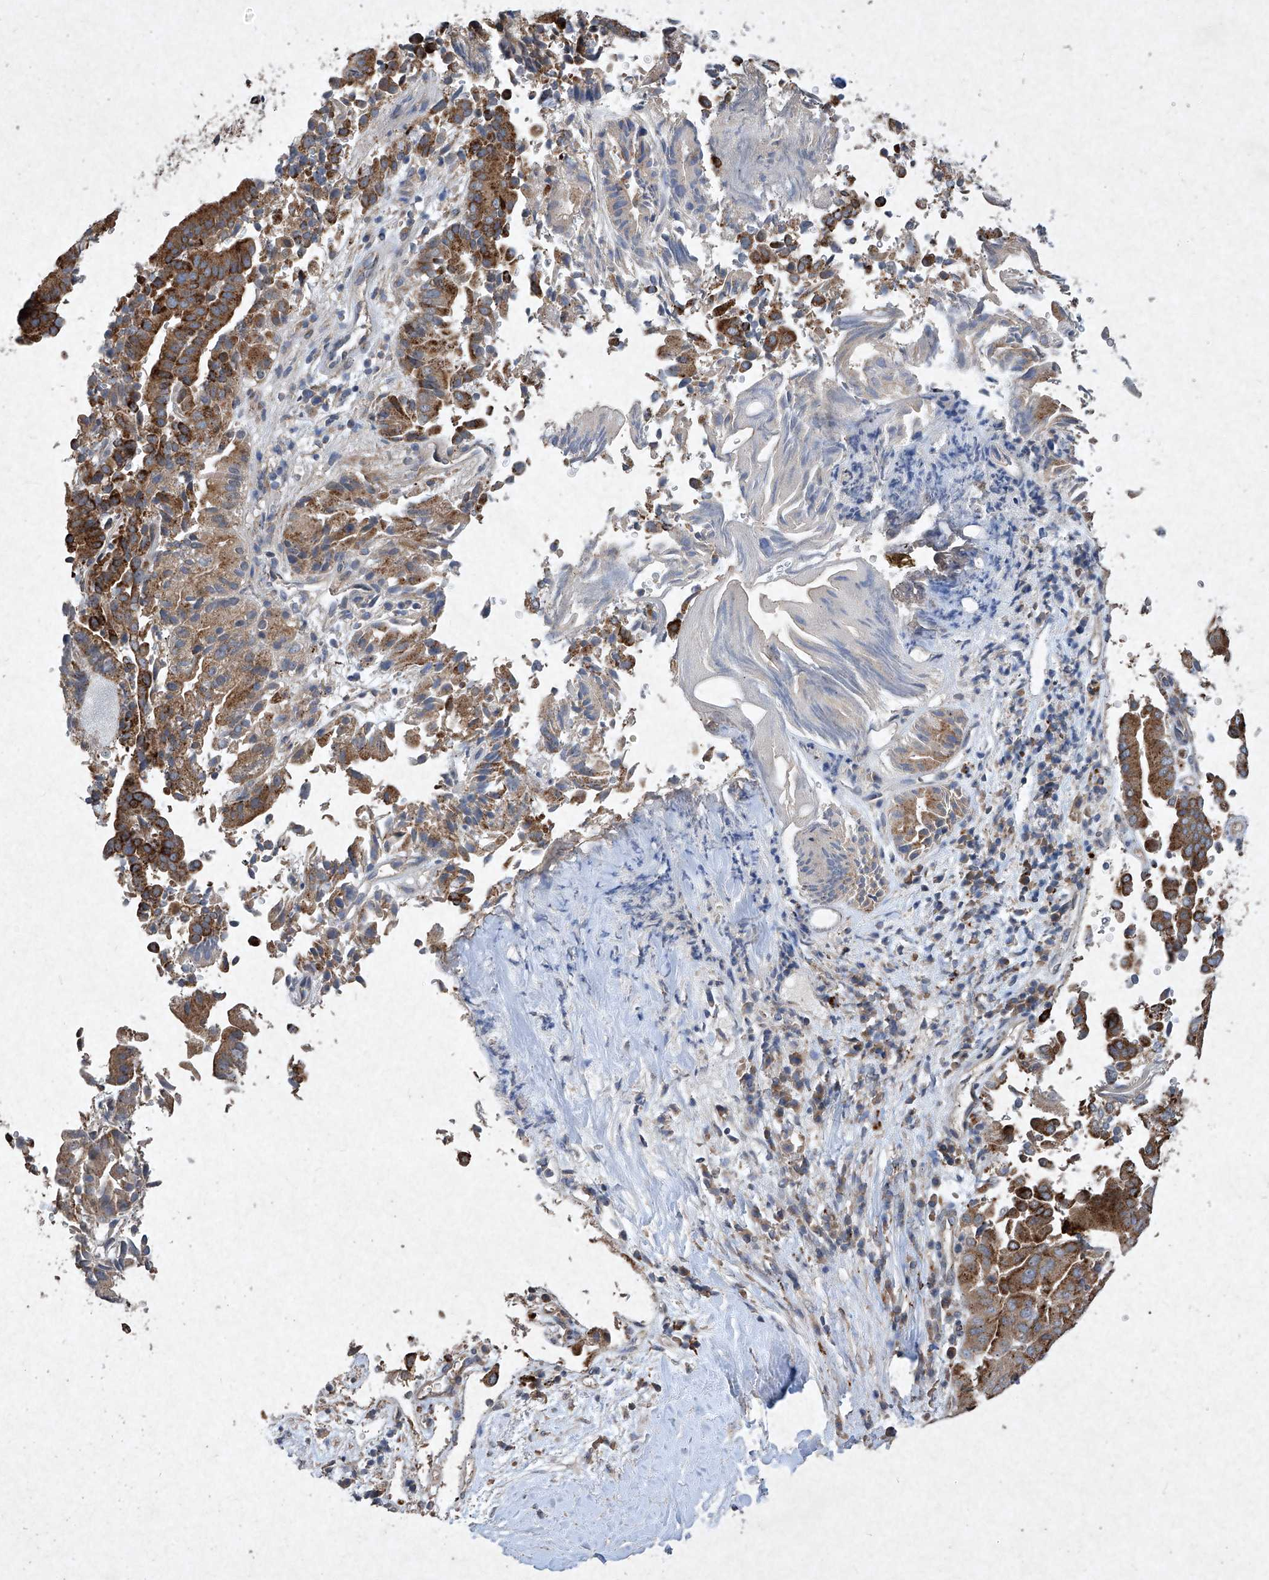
{"staining": {"intensity": "strong", "quantity": ">75%", "location": "cytoplasmic/membranous"}, "tissue": "liver cancer", "cell_type": "Tumor cells", "image_type": "cancer", "snomed": [{"axis": "morphology", "description": "Cholangiocarcinoma"}, {"axis": "topography", "description": "Liver"}], "caption": "Human liver cholangiocarcinoma stained with a protein marker displays strong staining in tumor cells.", "gene": "MED16", "patient": {"sex": "female", "age": 75}}